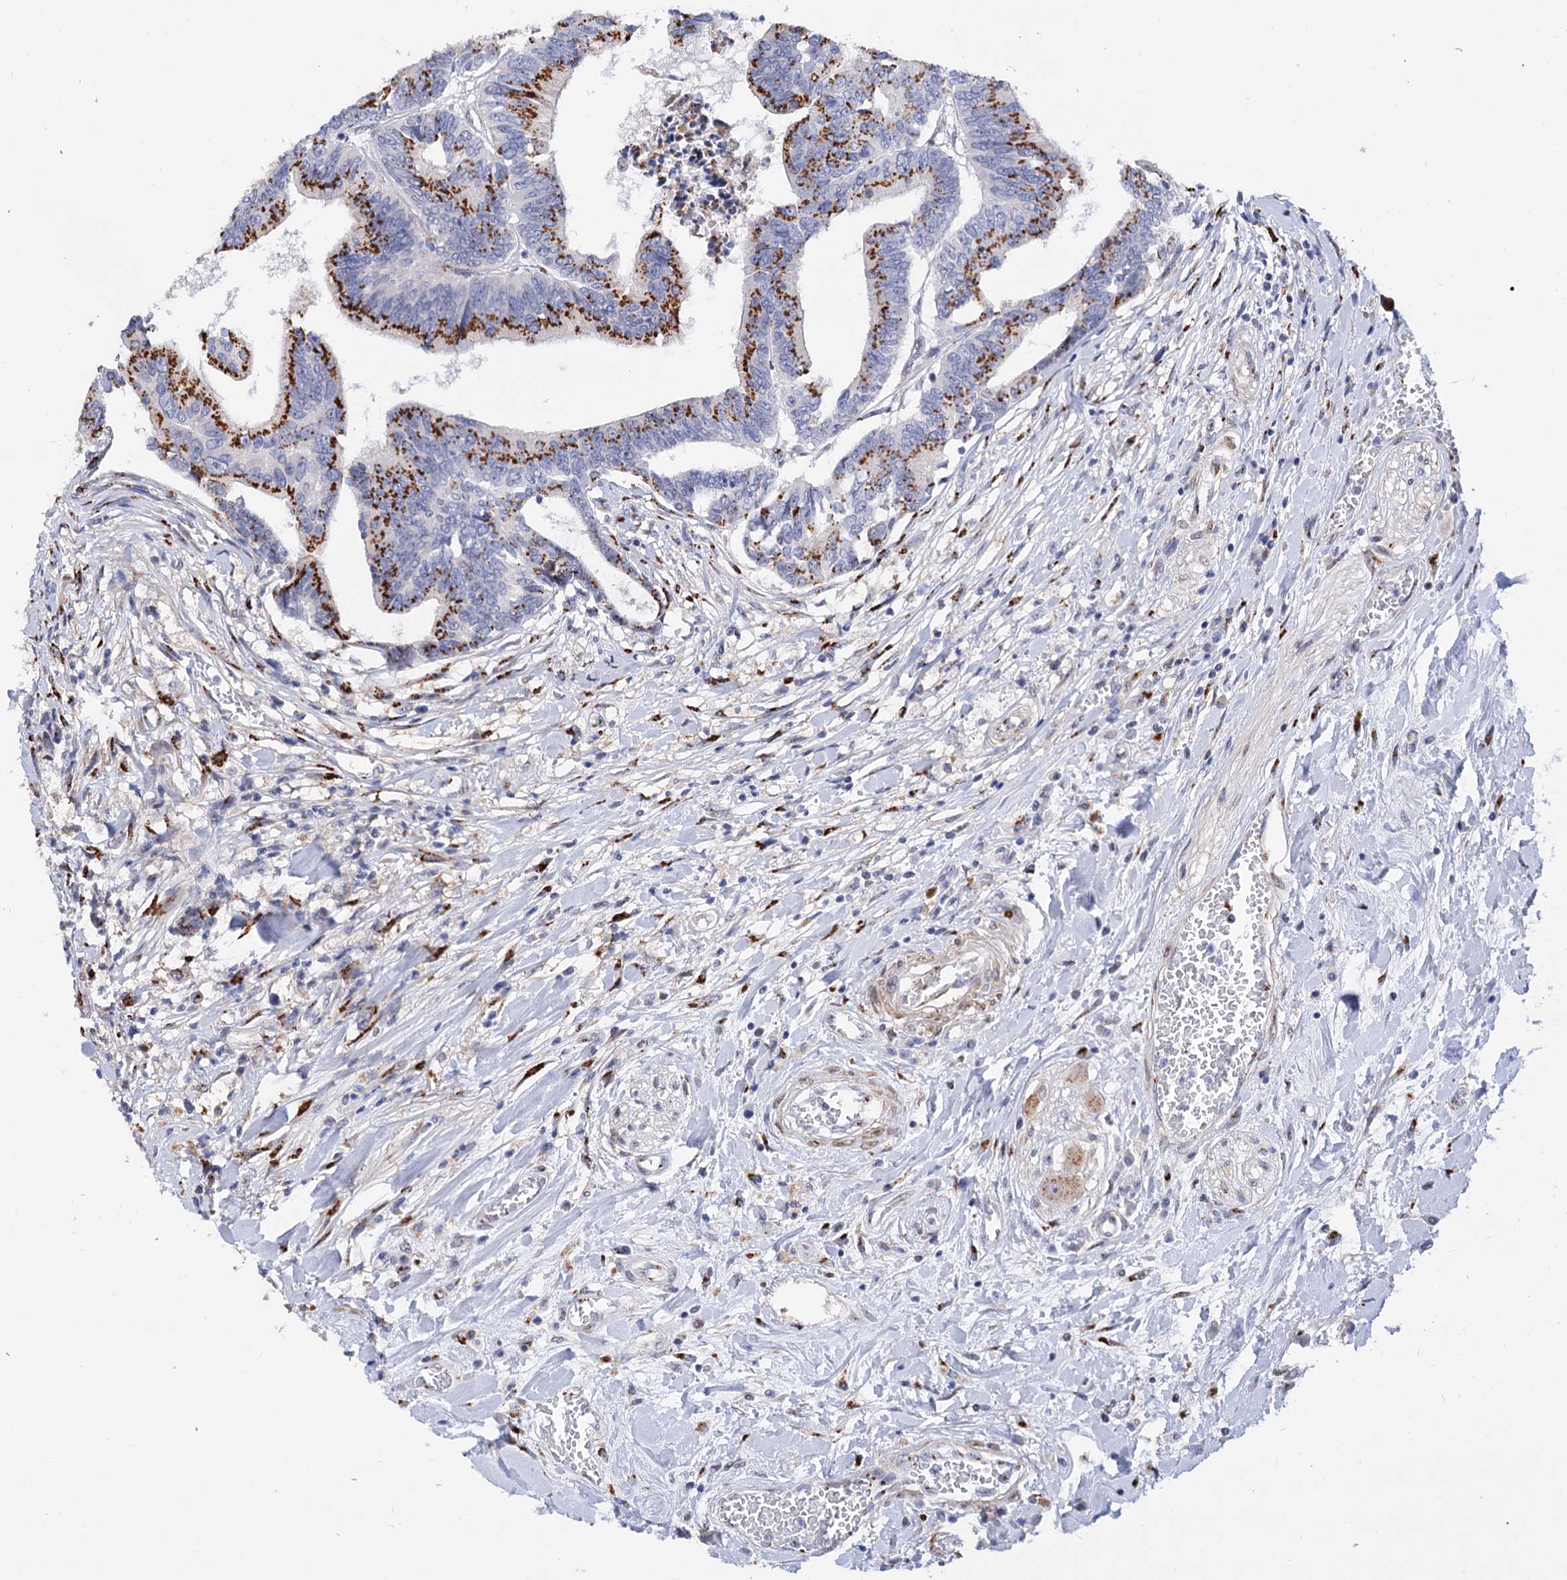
{"staining": {"intensity": "strong", "quantity": ">75%", "location": "cytoplasmic/membranous"}, "tissue": "colorectal cancer", "cell_type": "Tumor cells", "image_type": "cancer", "snomed": [{"axis": "morphology", "description": "Adenocarcinoma, NOS"}, {"axis": "topography", "description": "Rectum"}], "caption": "This is an image of immunohistochemistry (IHC) staining of colorectal adenocarcinoma, which shows strong positivity in the cytoplasmic/membranous of tumor cells.", "gene": "C11orf96", "patient": {"sex": "female", "age": 65}}